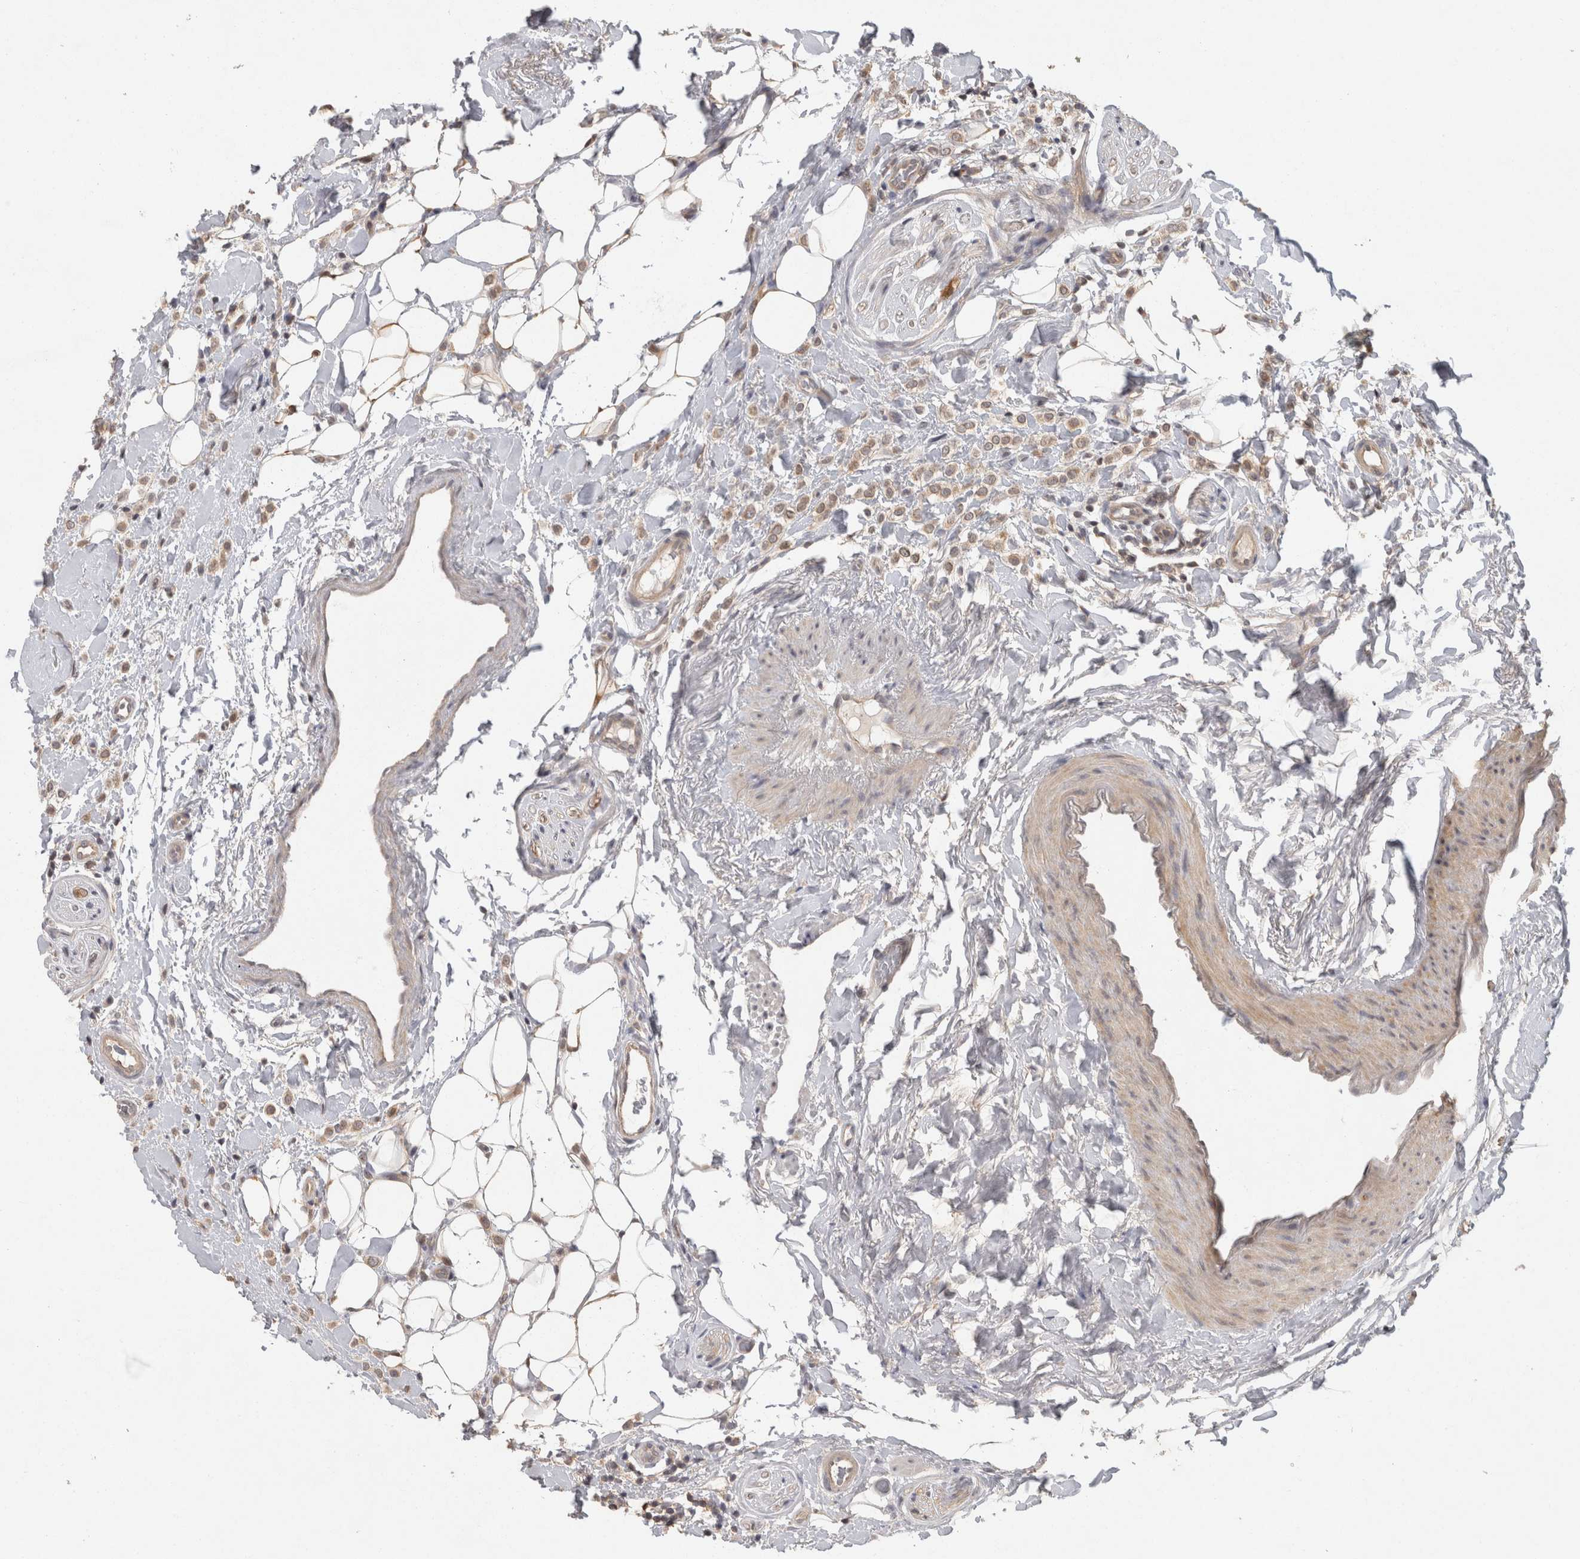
{"staining": {"intensity": "moderate", "quantity": ">75%", "location": "cytoplasmic/membranous"}, "tissue": "breast cancer", "cell_type": "Tumor cells", "image_type": "cancer", "snomed": [{"axis": "morphology", "description": "Normal tissue, NOS"}, {"axis": "morphology", "description": "Lobular carcinoma"}, {"axis": "topography", "description": "Breast"}], "caption": "Lobular carcinoma (breast) was stained to show a protein in brown. There is medium levels of moderate cytoplasmic/membranous staining in about >75% of tumor cells. (IHC, brightfield microscopy, high magnification).", "gene": "ACAT2", "patient": {"sex": "female", "age": 50}}